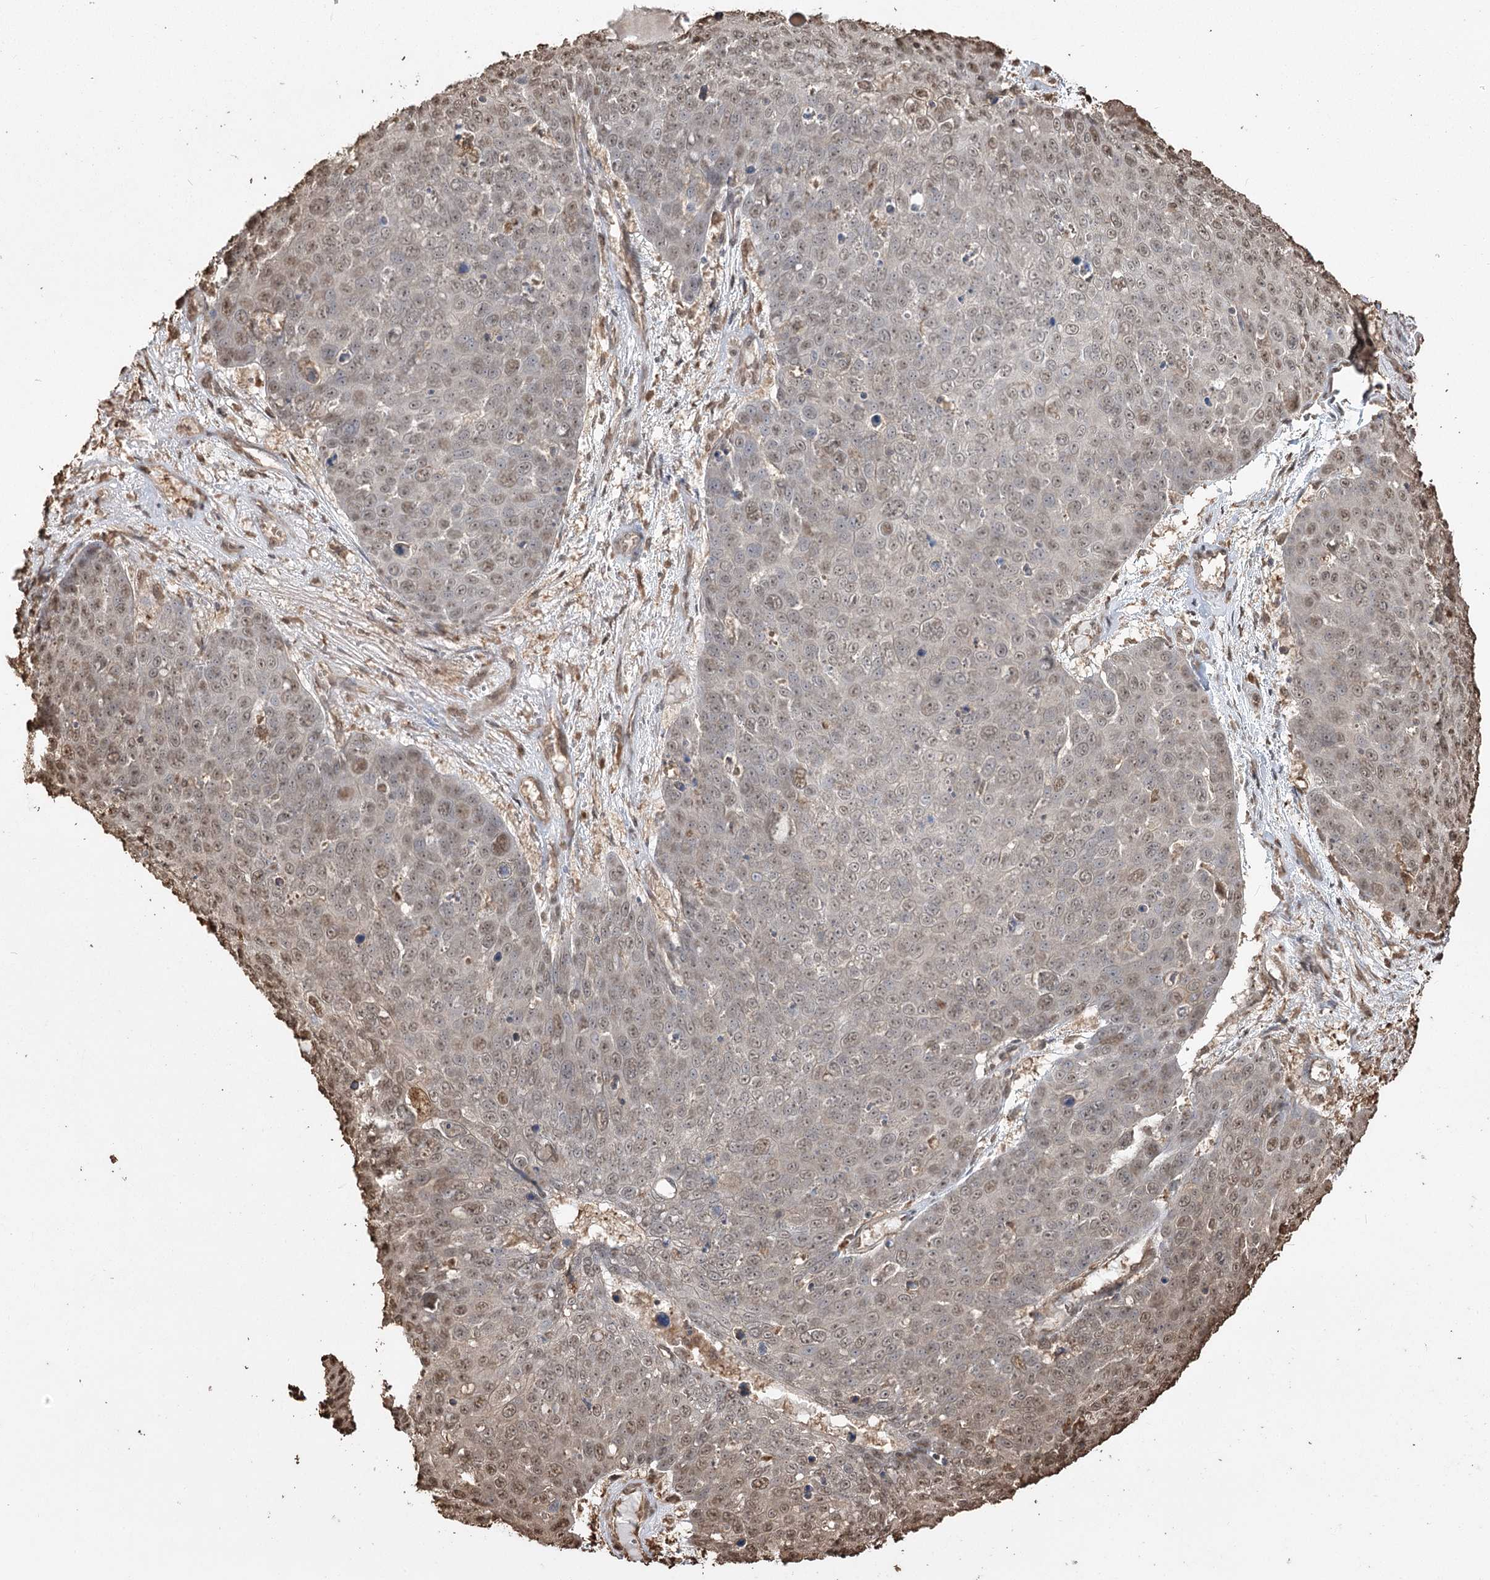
{"staining": {"intensity": "weak", "quantity": "25%-75%", "location": "nuclear"}, "tissue": "skin cancer", "cell_type": "Tumor cells", "image_type": "cancer", "snomed": [{"axis": "morphology", "description": "Squamous cell carcinoma, NOS"}, {"axis": "topography", "description": "Skin"}], "caption": "Tumor cells exhibit weak nuclear positivity in approximately 25%-75% of cells in squamous cell carcinoma (skin).", "gene": "PLCH1", "patient": {"sex": "male", "age": 71}}